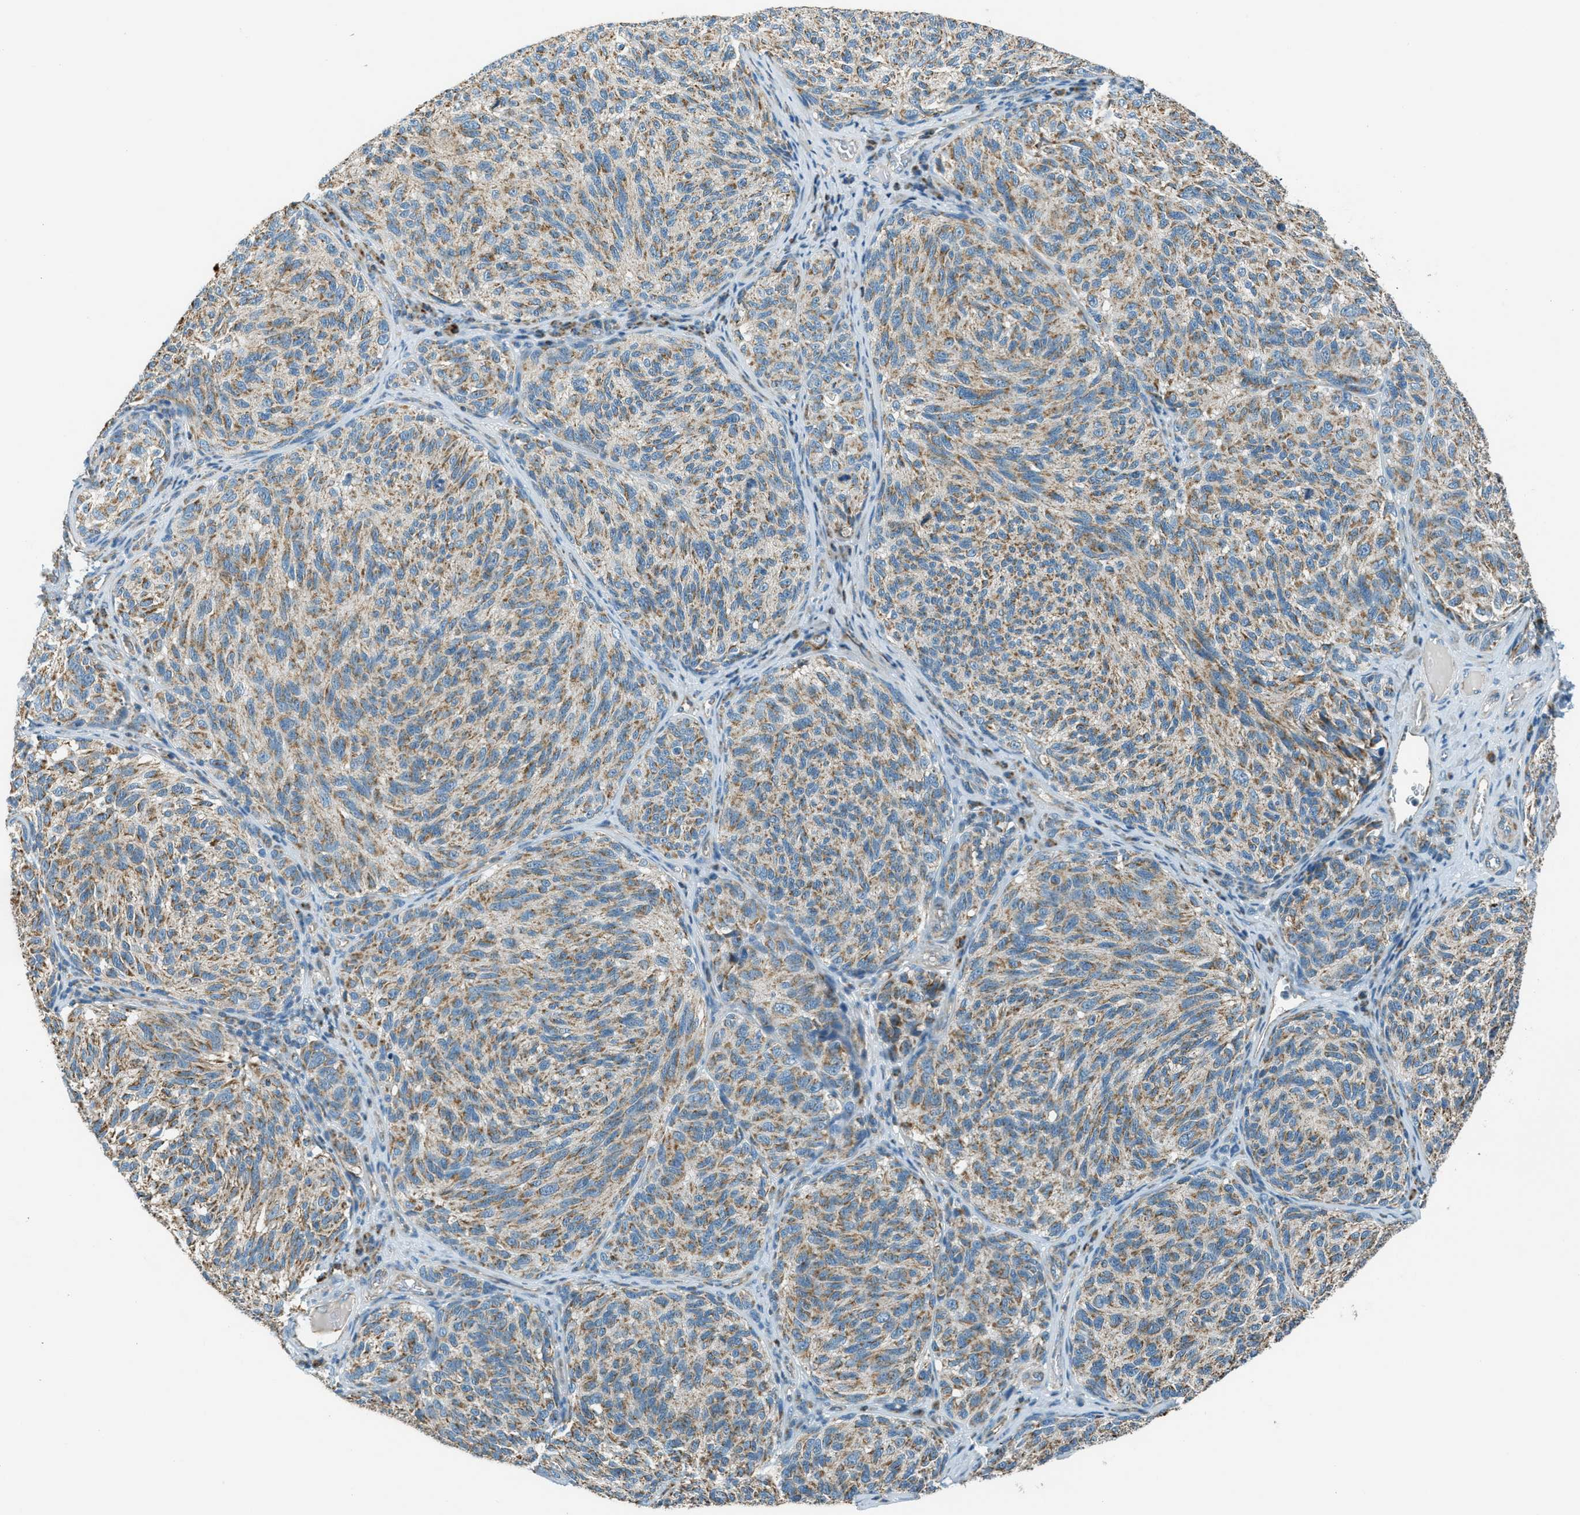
{"staining": {"intensity": "moderate", "quantity": ">75%", "location": "cytoplasmic/membranous"}, "tissue": "melanoma", "cell_type": "Tumor cells", "image_type": "cancer", "snomed": [{"axis": "morphology", "description": "Malignant melanoma, NOS"}, {"axis": "topography", "description": "Skin"}], "caption": "An image of malignant melanoma stained for a protein exhibits moderate cytoplasmic/membranous brown staining in tumor cells. The protein of interest is stained brown, and the nuclei are stained in blue (DAB IHC with brightfield microscopy, high magnification).", "gene": "CHST15", "patient": {"sex": "female", "age": 73}}